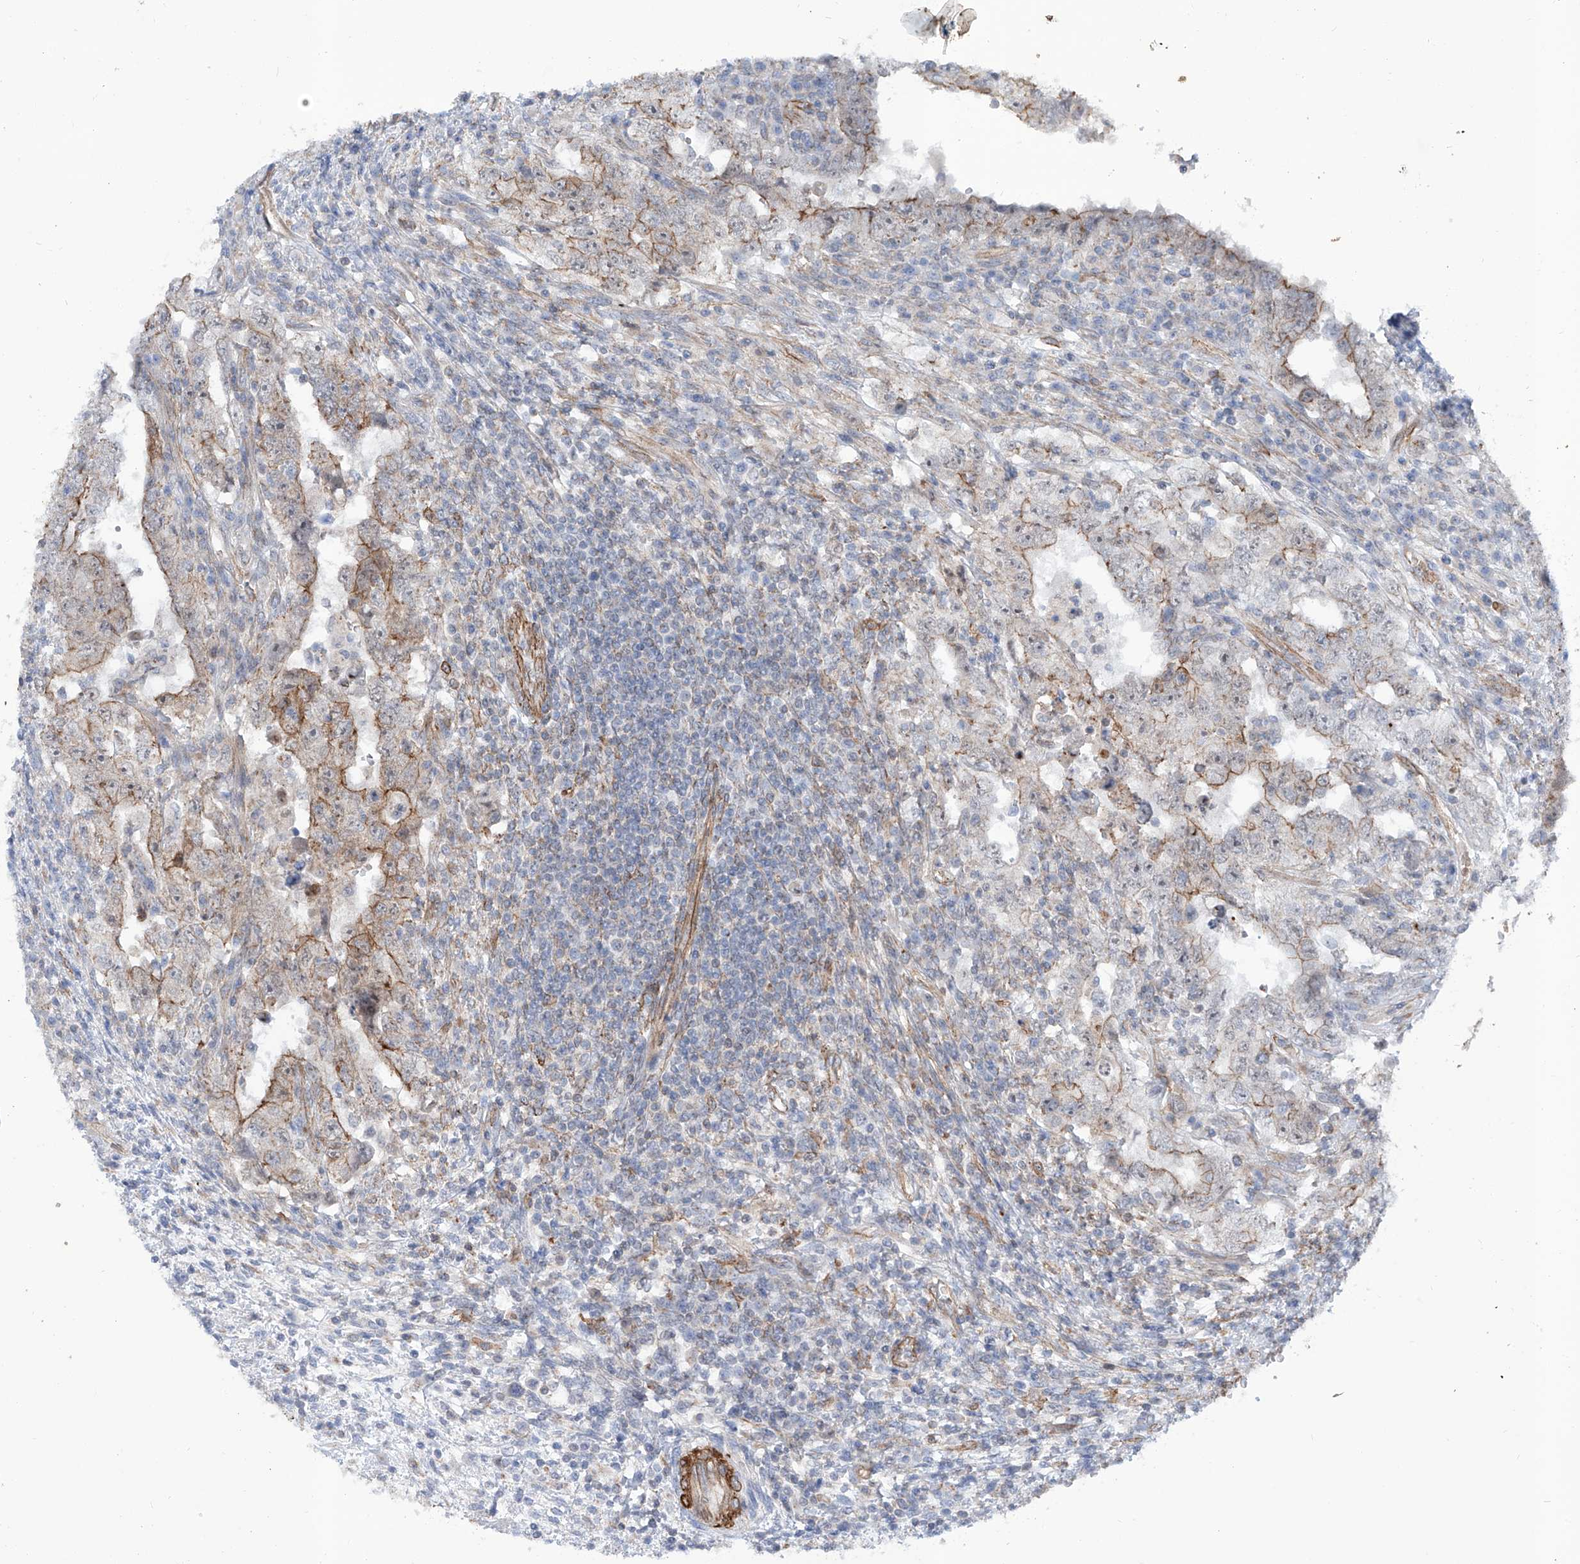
{"staining": {"intensity": "moderate", "quantity": "25%-75%", "location": "cytoplasmic/membranous"}, "tissue": "testis cancer", "cell_type": "Tumor cells", "image_type": "cancer", "snomed": [{"axis": "morphology", "description": "Carcinoma, Embryonal, NOS"}, {"axis": "topography", "description": "Testis"}], "caption": "Testis cancer stained for a protein reveals moderate cytoplasmic/membranous positivity in tumor cells. (Brightfield microscopy of DAB IHC at high magnification).", "gene": "ZNF490", "patient": {"sex": "male", "age": 26}}